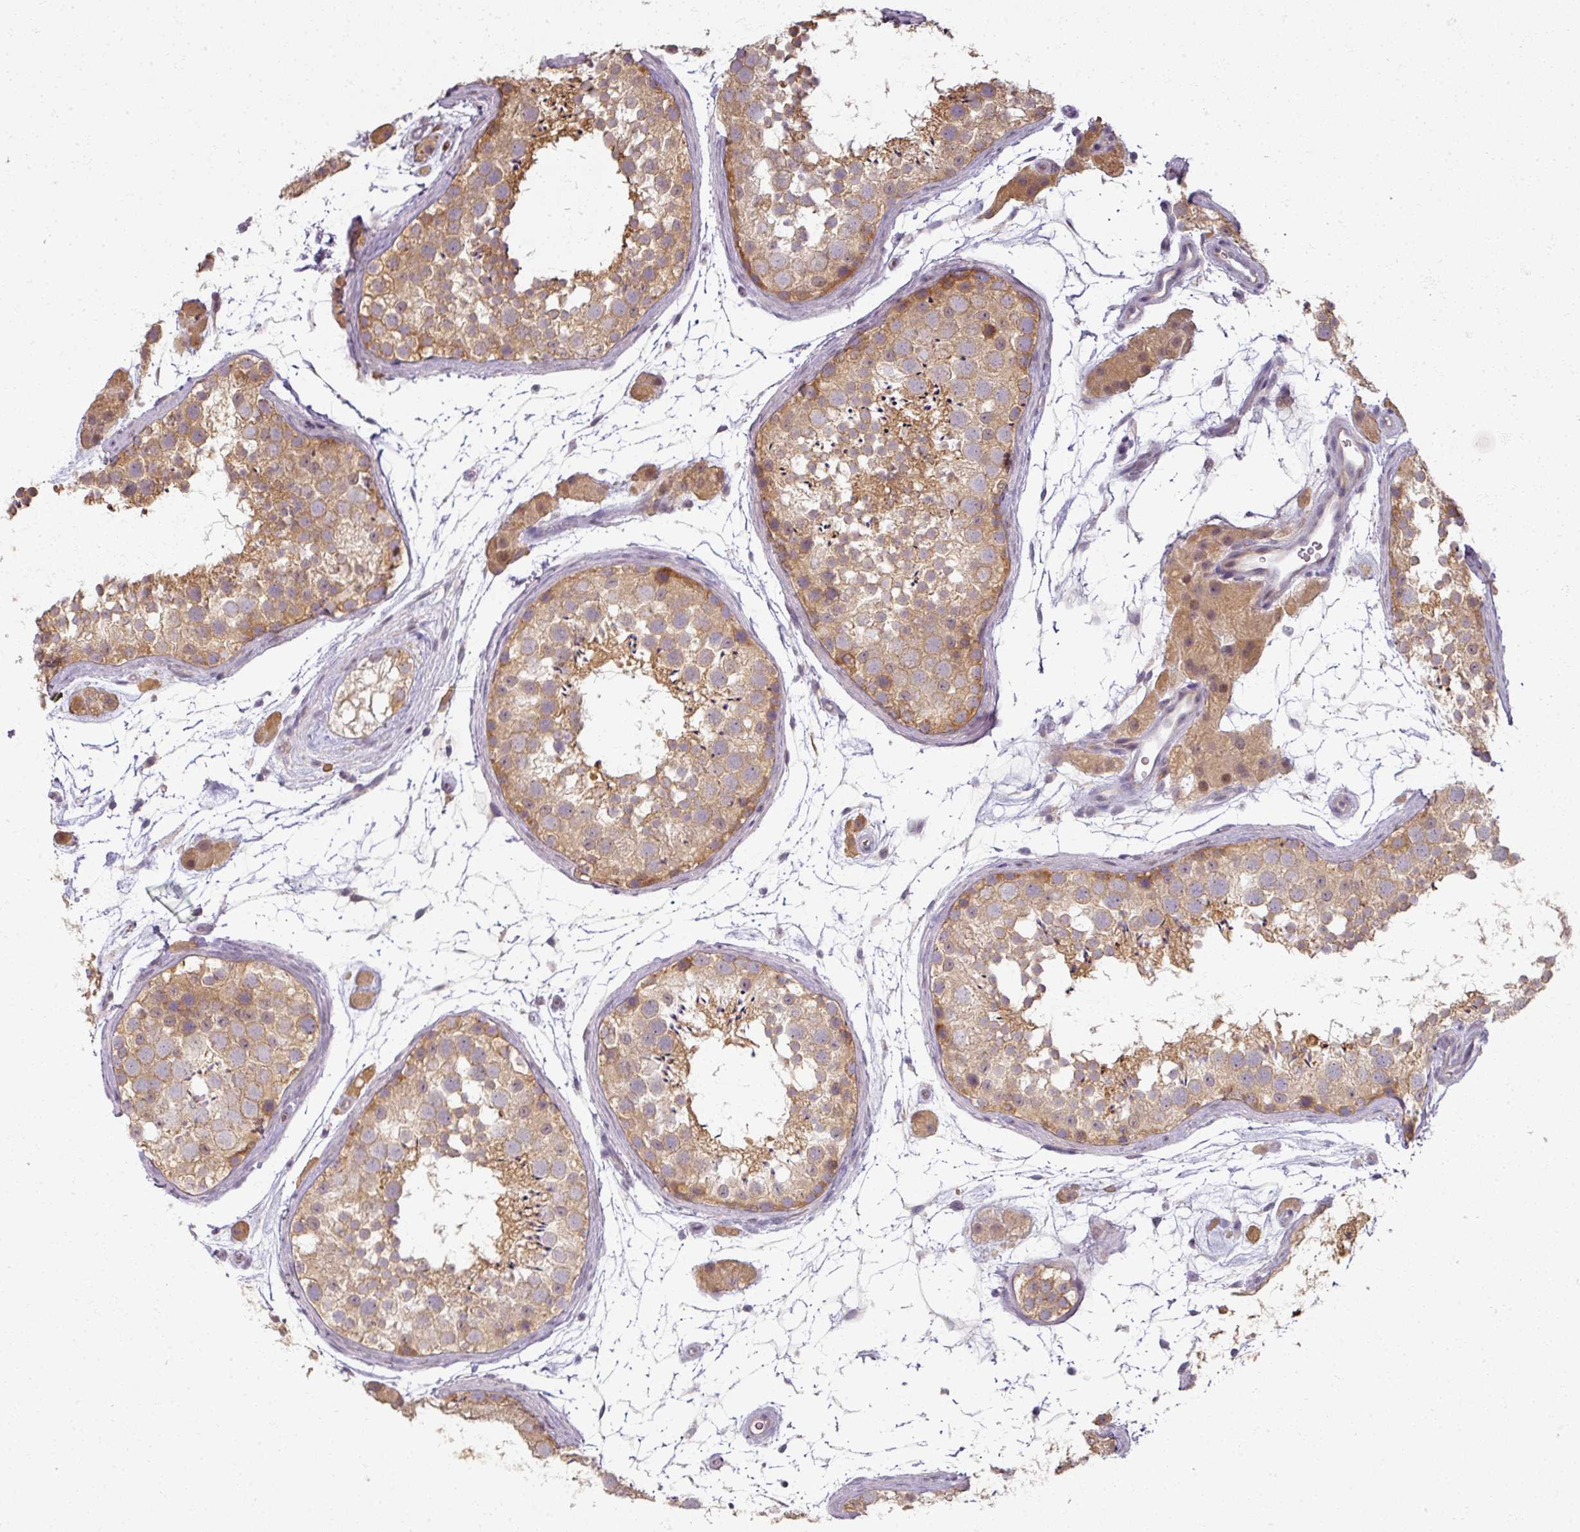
{"staining": {"intensity": "moderate", "quantity": ">75%", "location": "cytoplasmic/membranous"}, "tissue": "testis", "cell_type": "Cells in seminiferous ducts", "image_type": "normal", "snomed": [{"axis": "morphology", "description": "Normal tissue, NOS"}, {"axis": "topography", "description": "Testis"}], "caption": "Immunohistochemical staining of normal human testis shows medium levels of moderate cytoplasmic/membranous staining in about >75% of cells in seminiferous ducts.", "gene": "MYMK", "patient": {"sex": "male", "age": 41}}